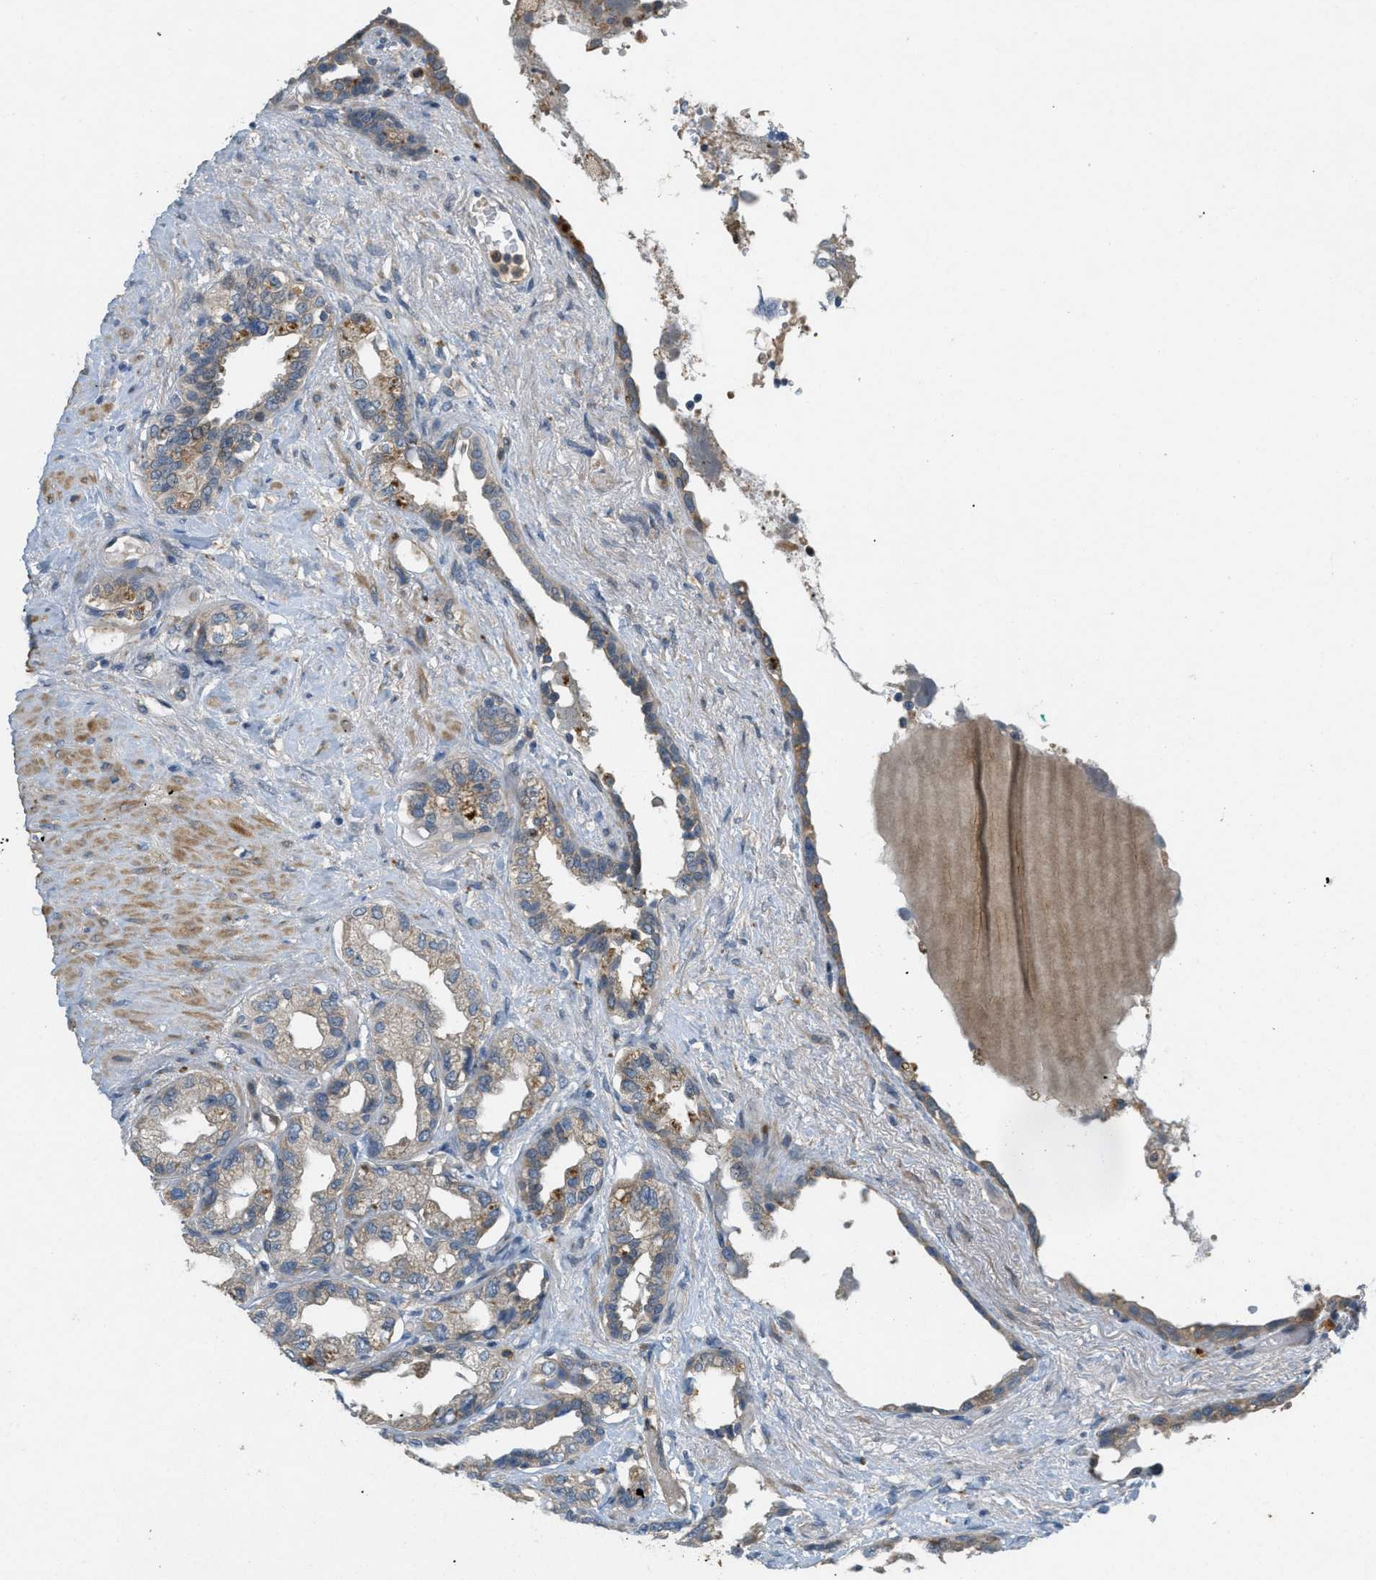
{"staining": {"intensity": "weak", "quantity": ">75%", "location": "cytoplasmic/membranous"}, "tissue": "seminal vesicle", "cell_type": "Glandular cells", "image_type": "normal", "snomed": [{"axis": "morphology", "description": "Normal tissue, NOS"}, {"axis": "topography", "description": "Seminal veicle"}], "caption": "Weak cytoplasmic/membranous positivity is seen in approximately >75% of glandular cells in normal seminal vesicle. The protein is shown in brown color, while the nuclei are stained blue.", "gene": "ADCY6", "patient": {"sex": "male", "age": 61}}